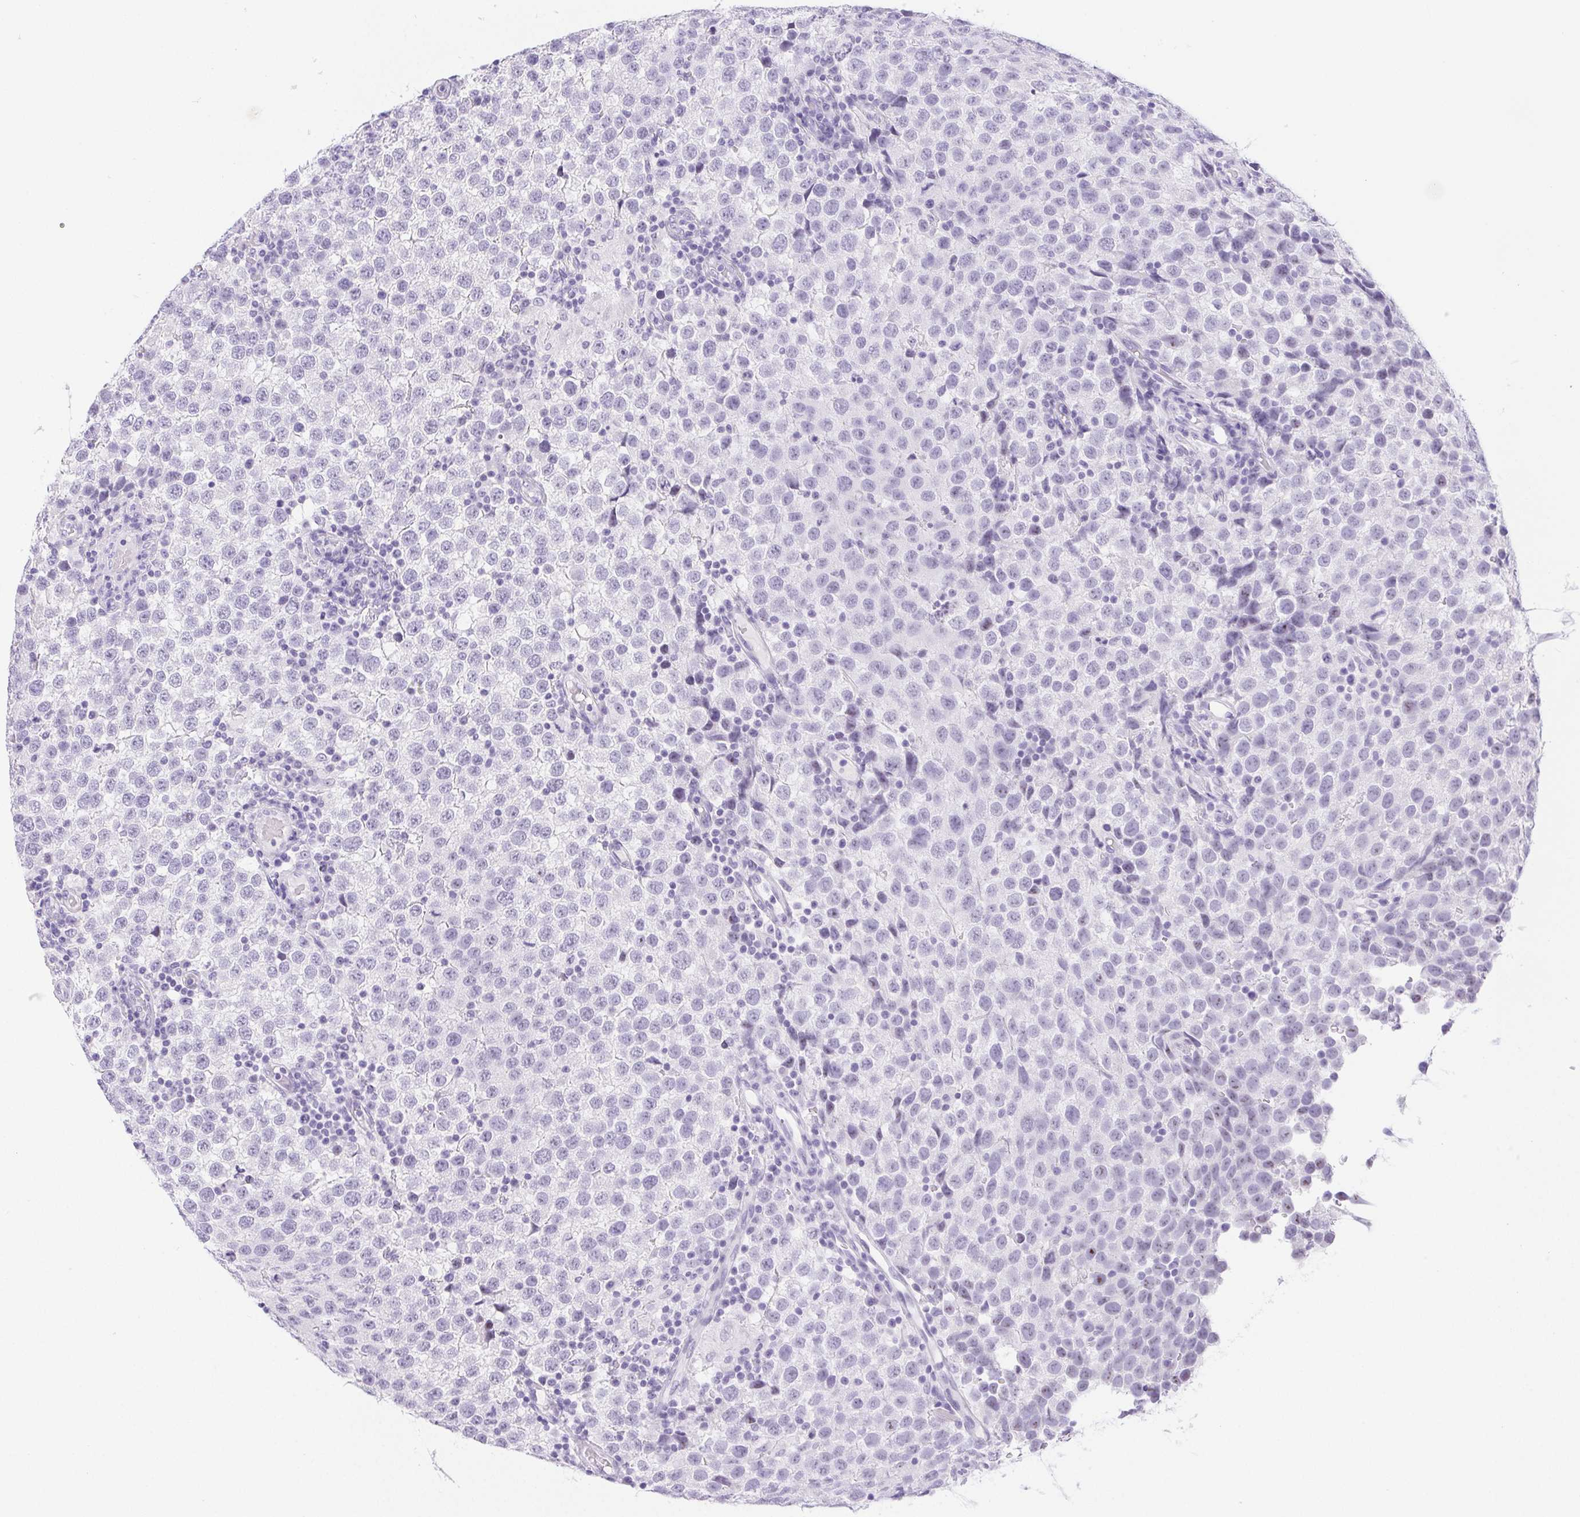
{"staining": {"intensity": "negative", "quantity": "none", "location": "none"}, "tissue": "testis cancer", "cell_type": "Tumor cells", "image_type": "cancer", "snomed": [{"axis": "morphology", "description": "Seminoma, NOS"}, {"axis": "topography", "description": "Testis"}], "caption": "An image of human testis cancer is negative for staining in tumor cells.", "gene": "ST8SIA3", "patient": {"sex": "male", "age": 34}}